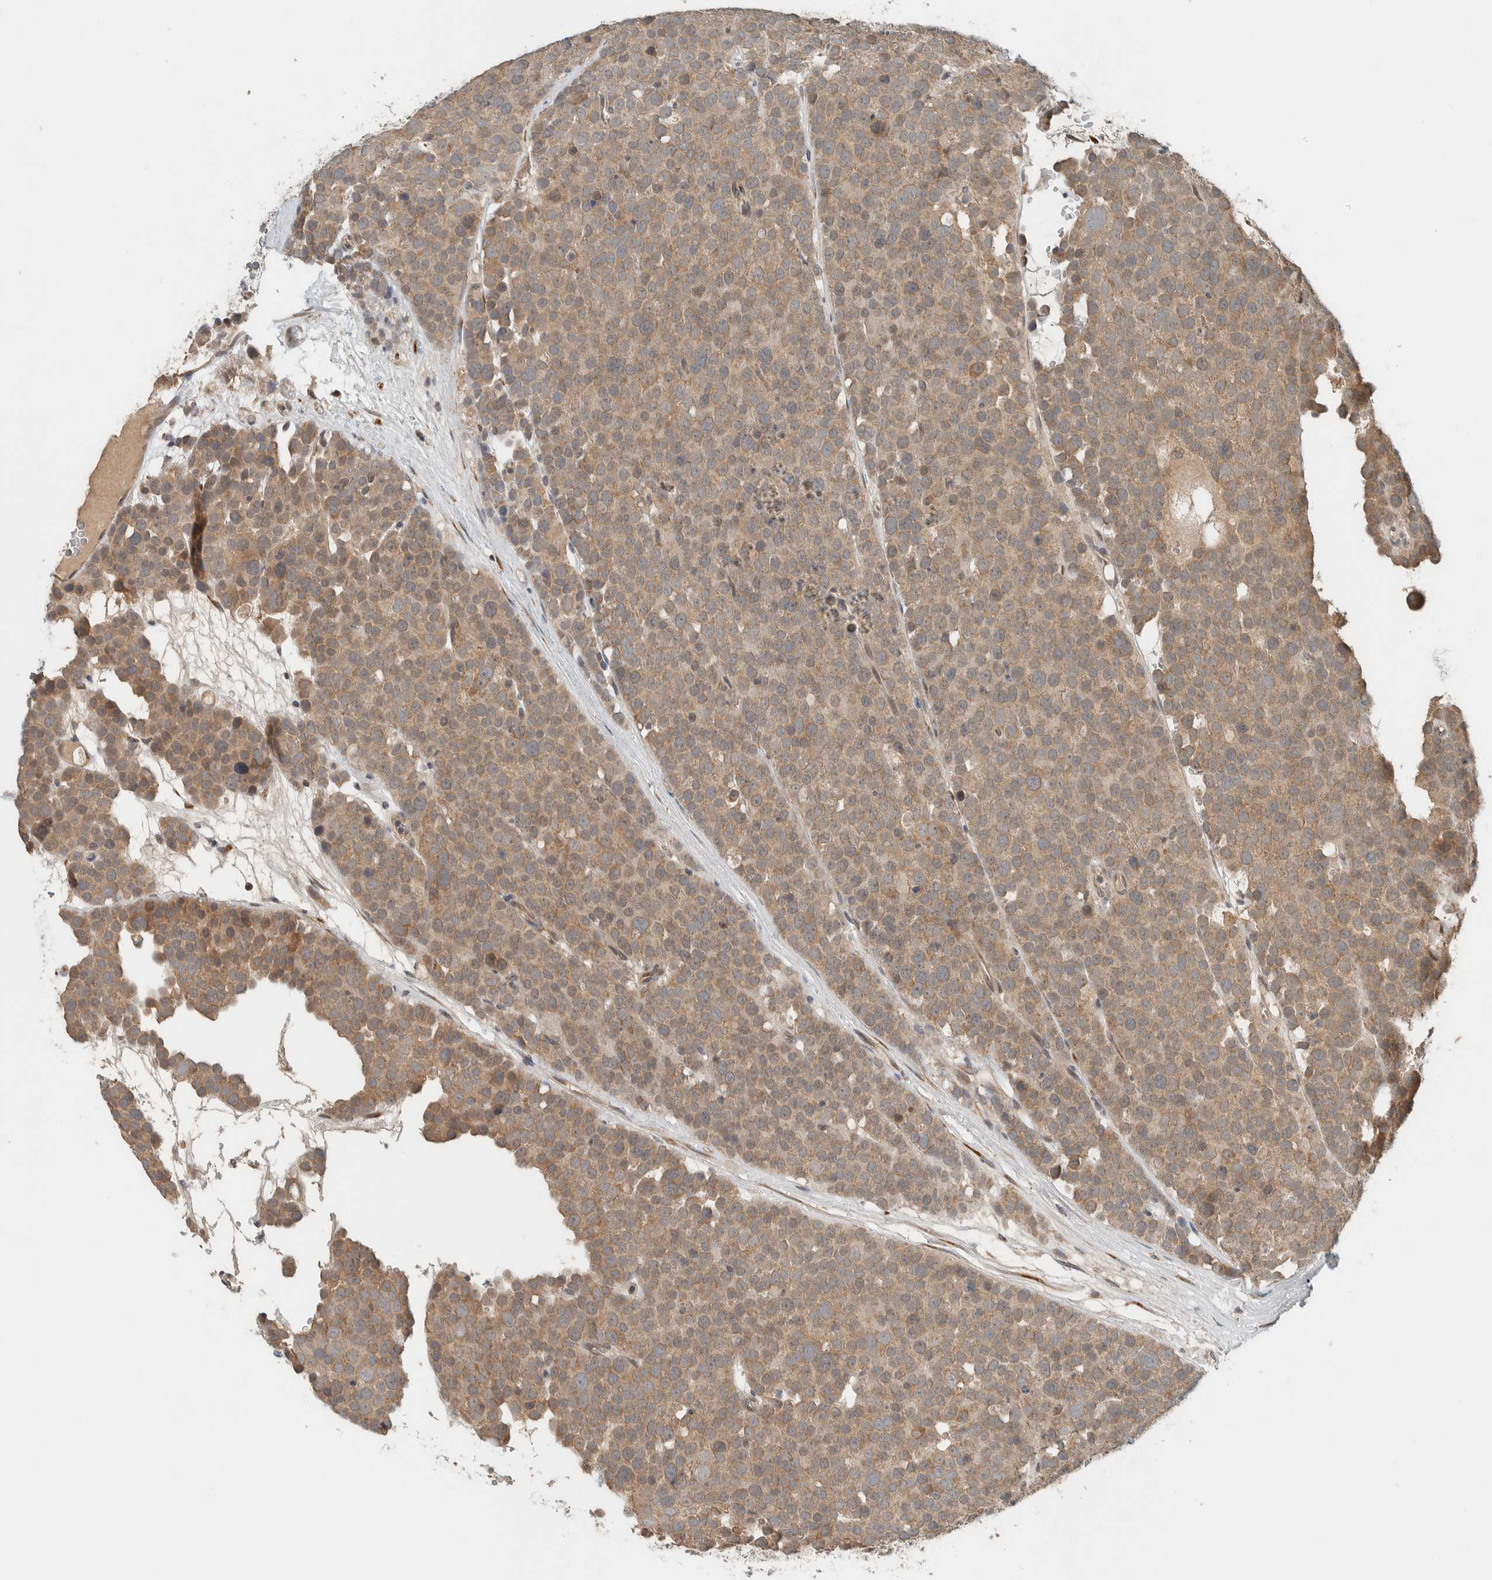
{"staining": {"intensity": "weak", "quantity": ">75%", "location": "cytoplasmic/membranous"}, "tissue": "testis cancer", "cell_type": "Tumor cells", "image_type": "cancer", "snomed": [{"axis": "morphology", "description": "Seminoma, NOS"}, {"axis": "topography", "description": "Testis"}], "caption": "High-power microscopy captured an IHC image of seminoma (testis), revealing weak cytoplasmic/membranous positivity in approximately >75% of tumor cells.", "gene": "CTBP2", "patient": {"sex": "male", "age": 71}}